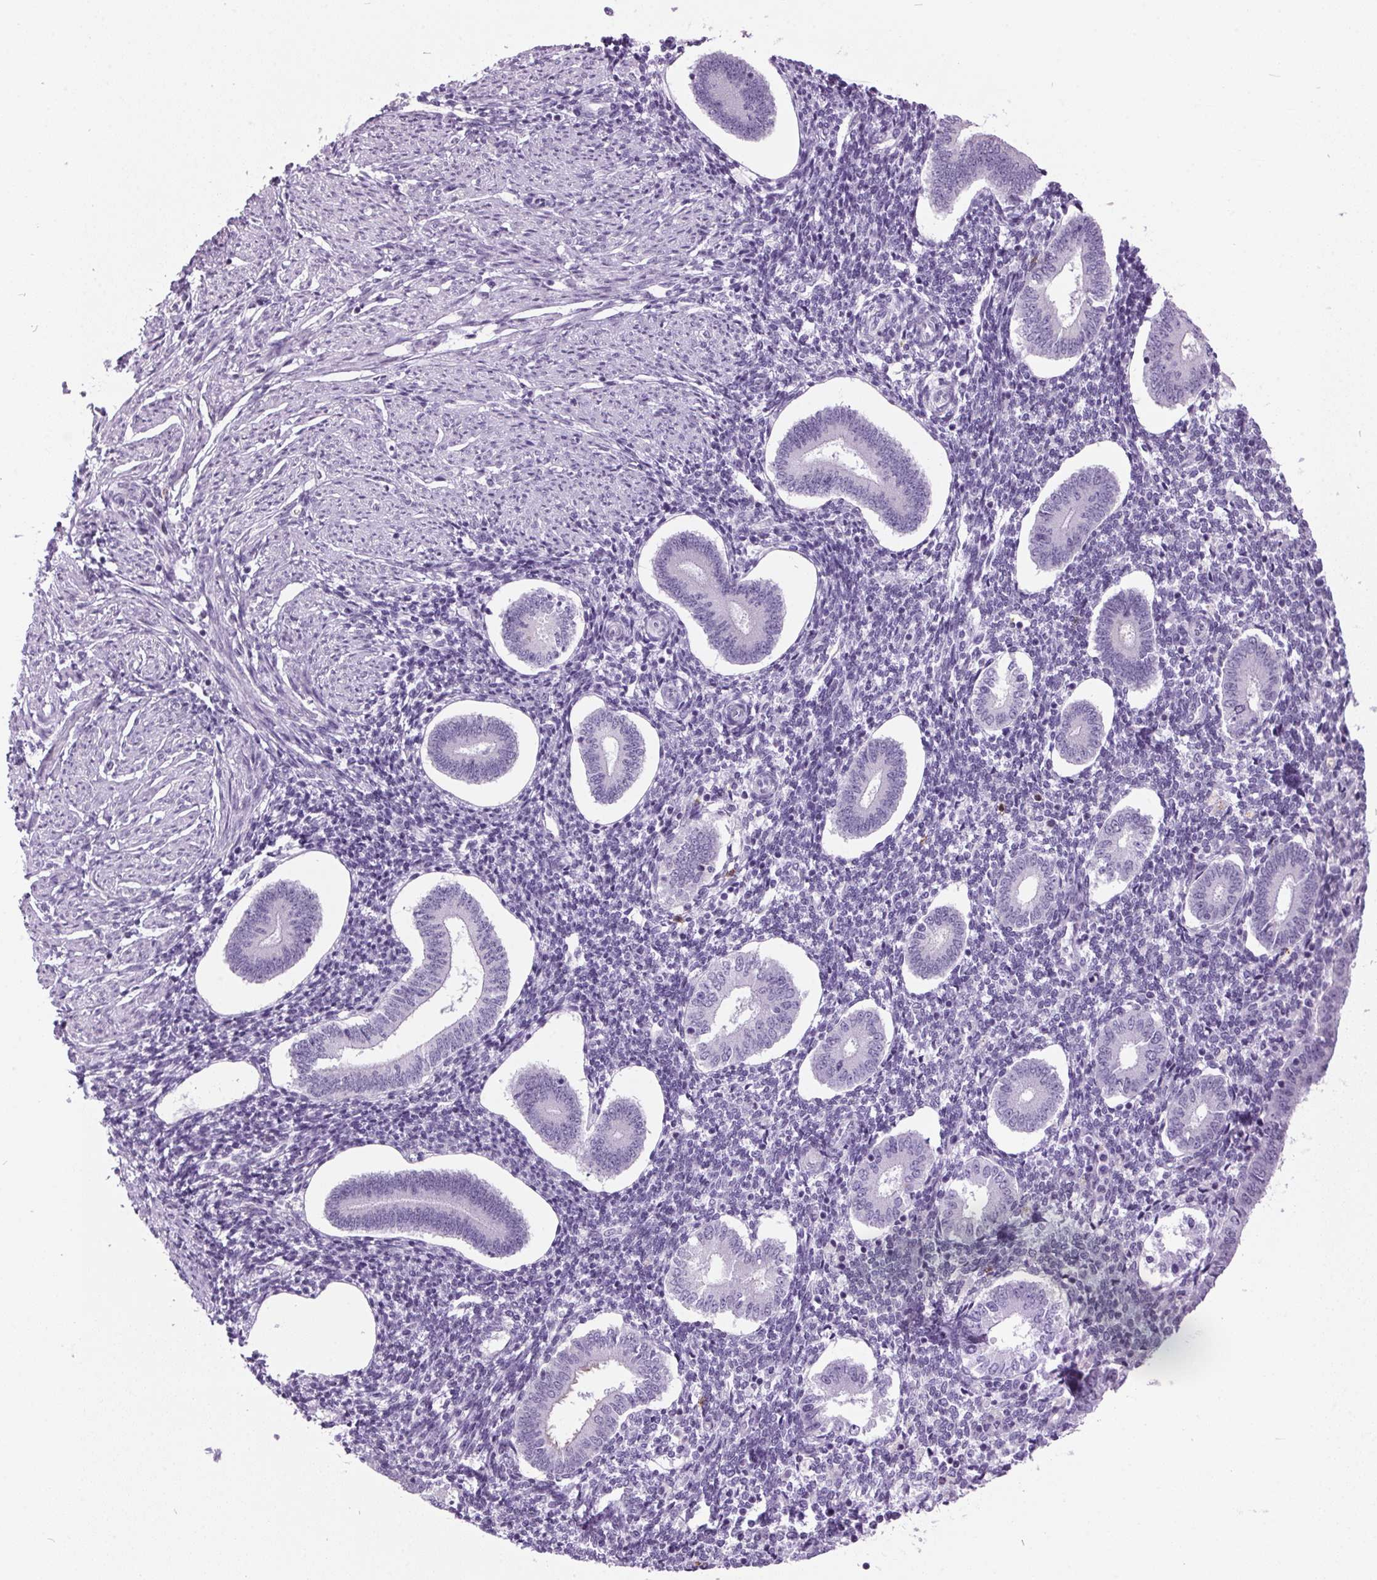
{"staining": {"intensity": "negative", "quantity": "none", "location": "none"}, "tissue": "endometrium", "cell_type": "Cells in endometrial stroma", "image_type": "normal", "snomed": [{"axis": "morphology", "description": "Normal tissue, NOS"}, {"axis": "topography", "description": "Endometrium"}], "caption": "A high-resolution micrograph shows IHC staining of unremarkable endometrium, which demonstrates no significant positivity in cells in endometrial stroma.", "gene": "ODAD2", "patient": {"sex": "female", "age": 40}}